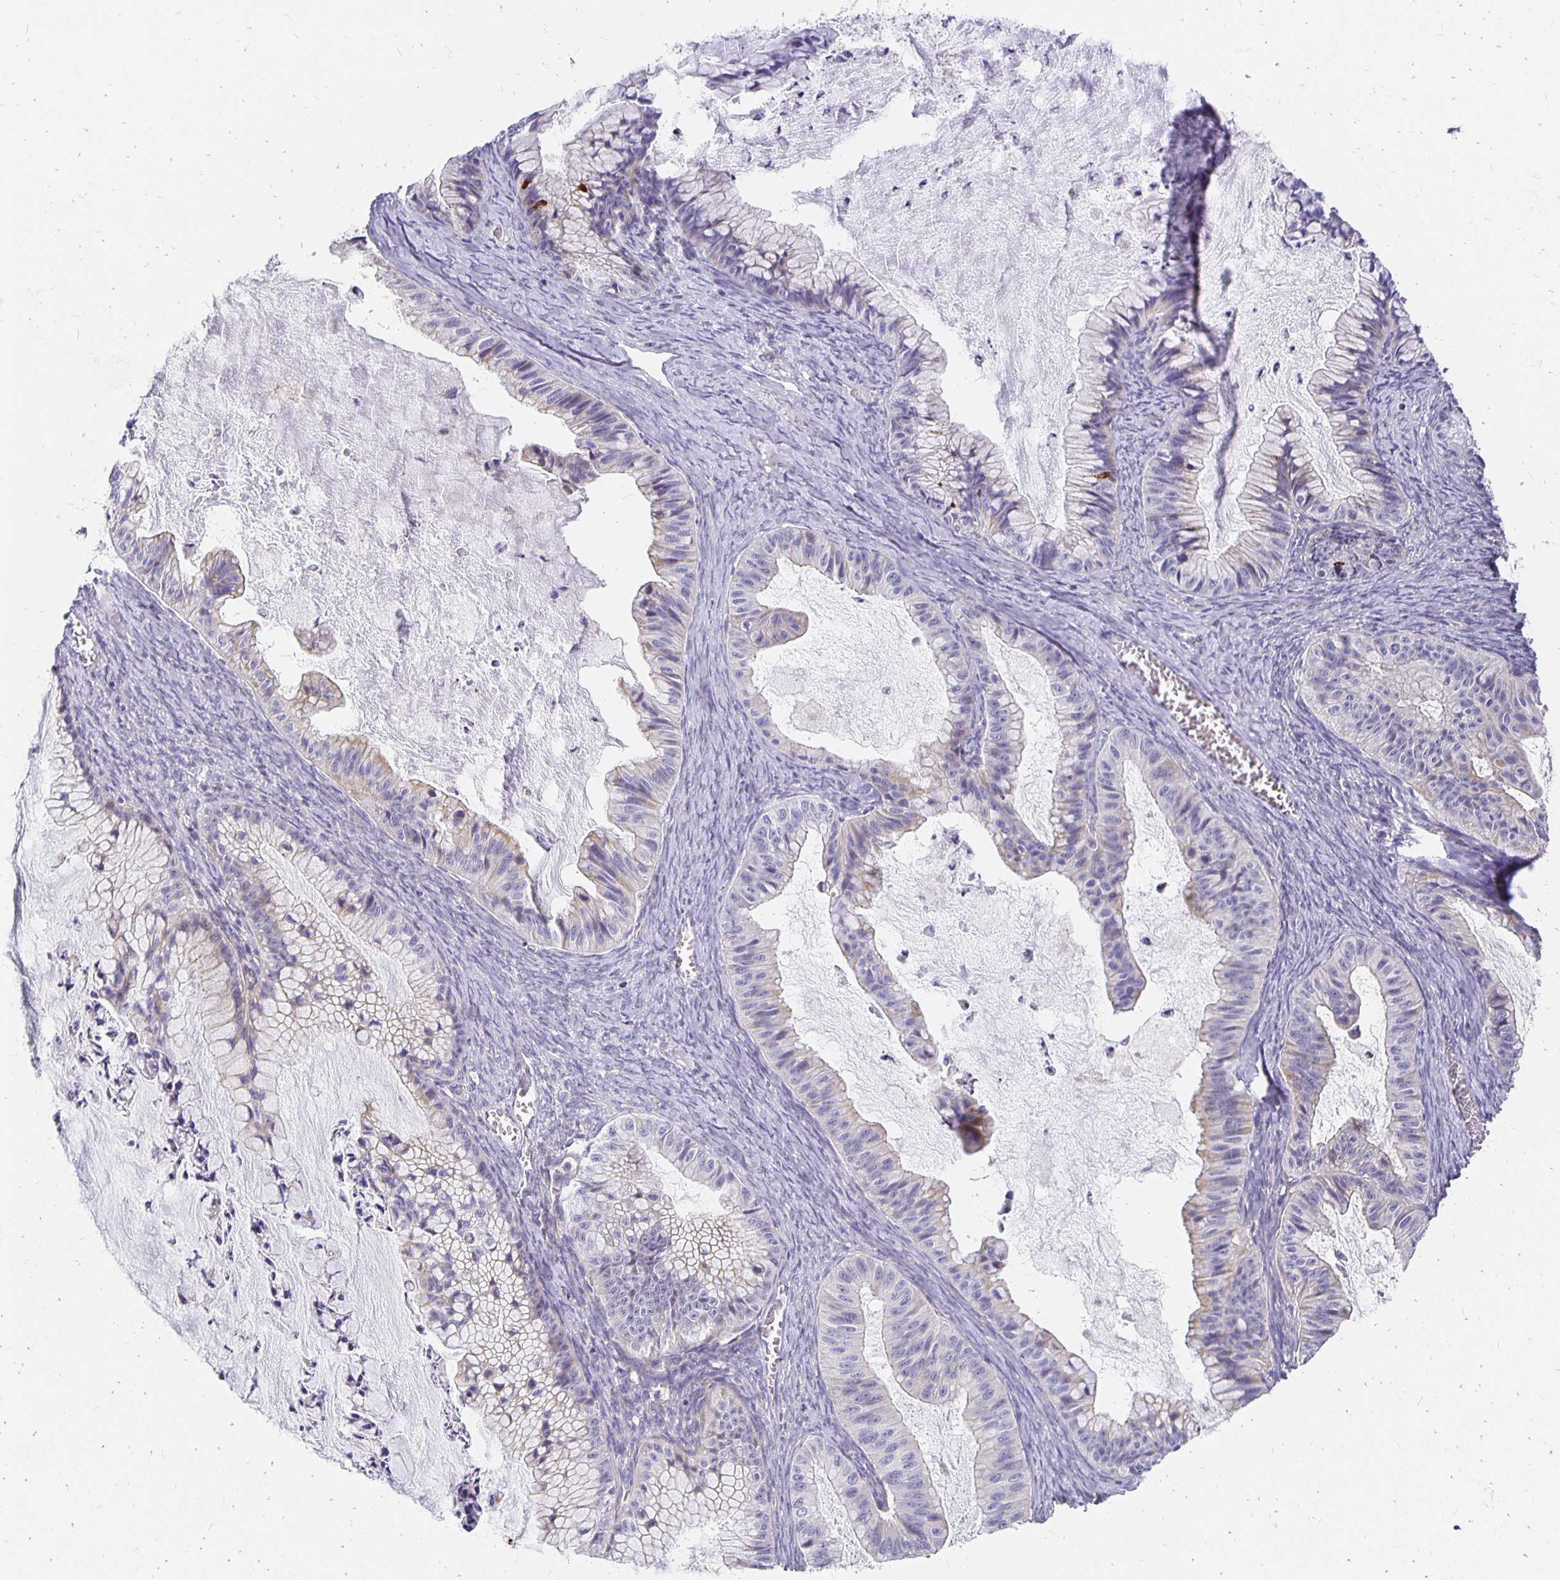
{"staining": {"intensity": "weak", "quantity": "<25%", "location": "cytoplasmic/membranous"}, "tissue": "ovarian cancer", "cell_type": "Tumor cells", "image_type": "cancer", "snomed": [{"axis": "morphology", "description": "Cystadenocarcinoma, mucinous, NOS"}, {"axis": "topography", "description": "Ovary"}], "caption": "Tumor cells show no significant positivity in mucinous cystadenocarcinoma (ovarian). The staining was performed using DAB to visualize the protein expression in brown, while the nuclei were stained in blue with hematoxylin (Magnification: 20x).", "gene": "PLOD1", "patient": {"sex": "female", "age": 72}}